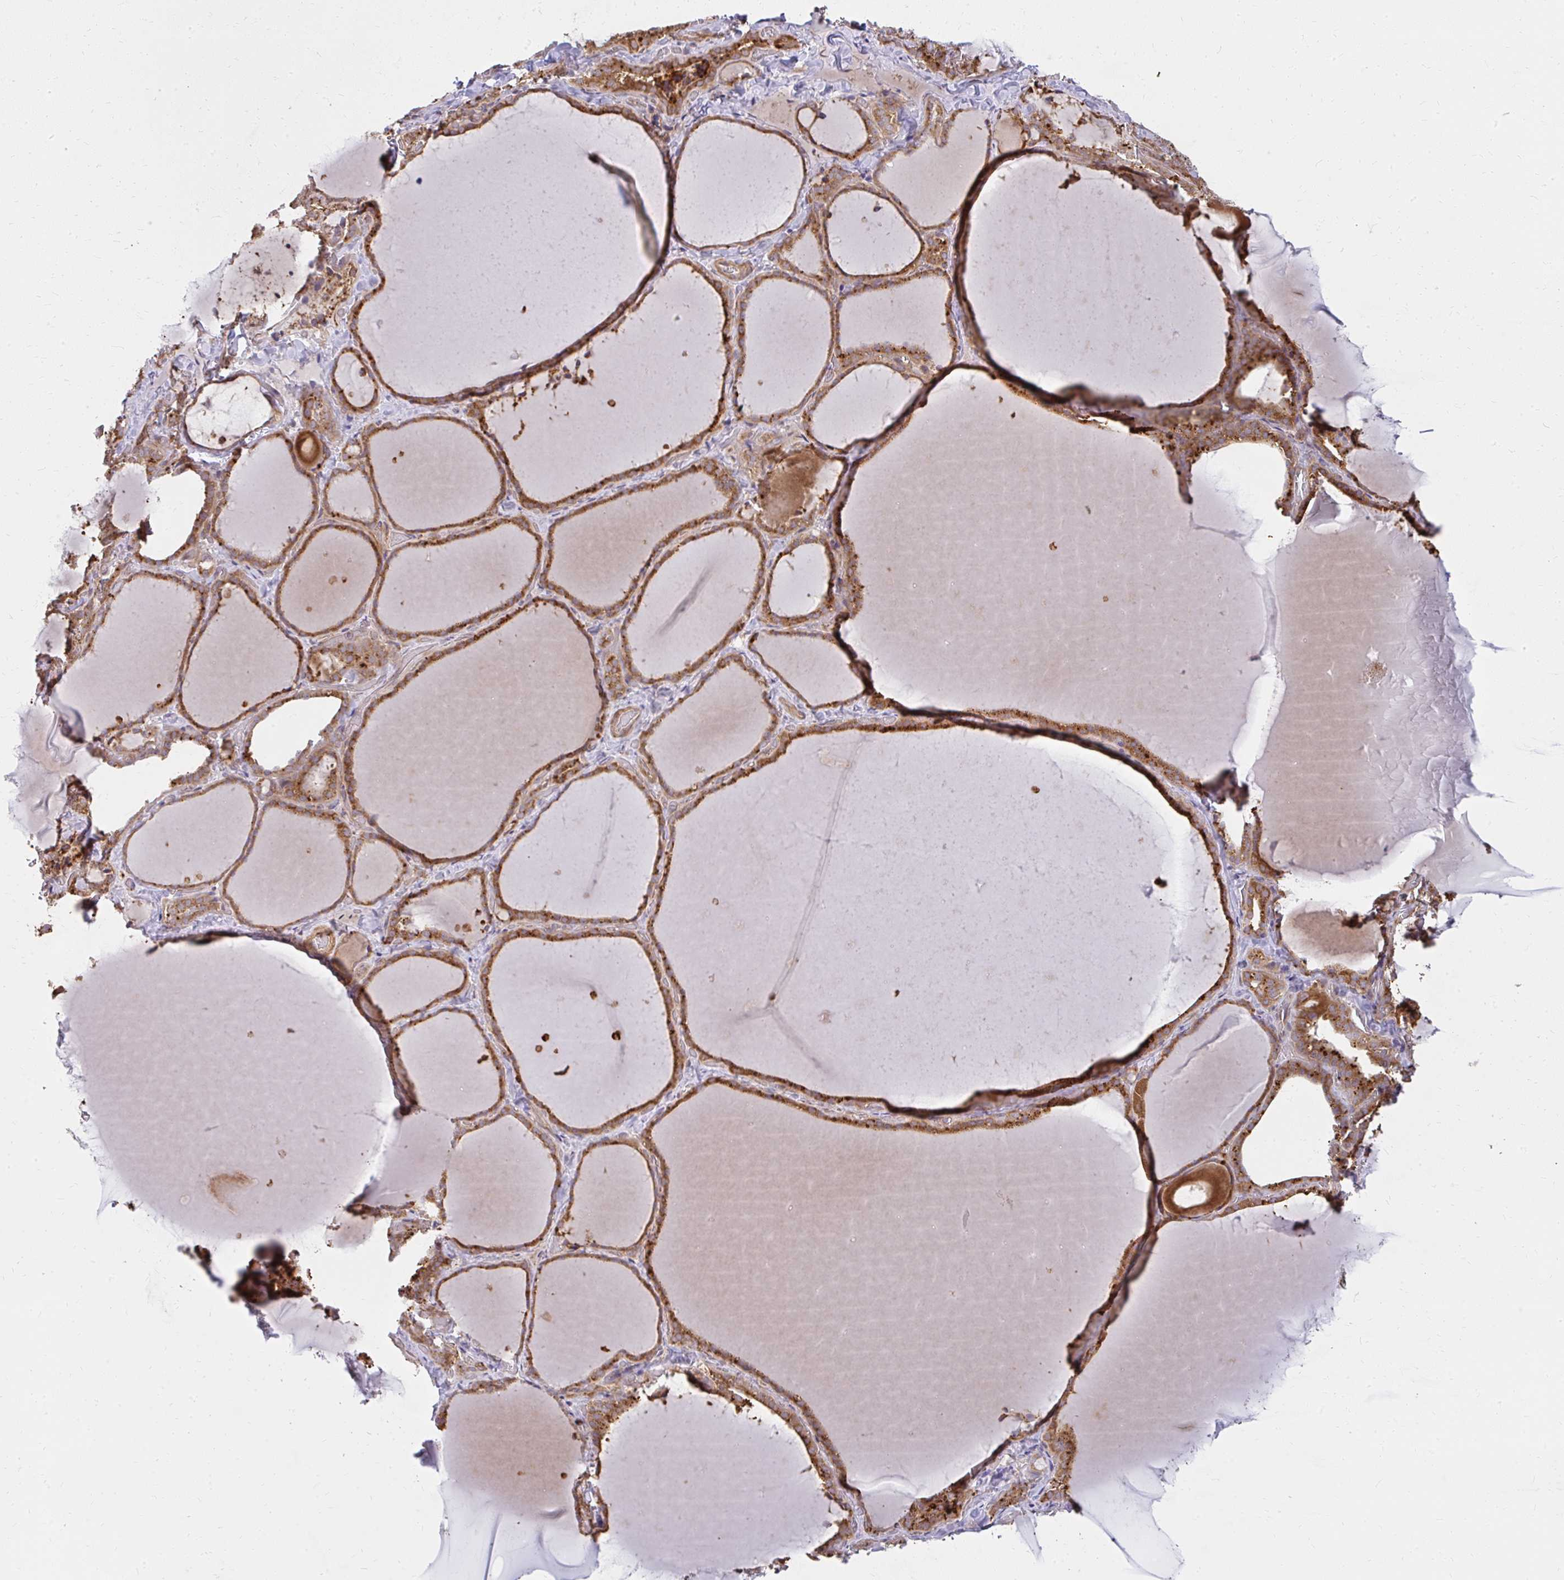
{"staining": {"intensity": "moderate", "quantity": ">75%", "location": "cytoplasmic/membranous"}, "tissue": "thyroid gland", "cell_type": "Glandular cells", "image_type": "normal", "snomed": [{"axis": "morphology", "description": "Normal tissue, NOS"}, {"axis": "topography", "description": "Thyroid gland"}], "caption": "Thyroid gland stained for a protein (brown) shows moderate cytoplasmic/membranous positive positivity in about >75% of glandular cells.", "gene": "GNS", "patient": {"sex": "female", "age": 22}}